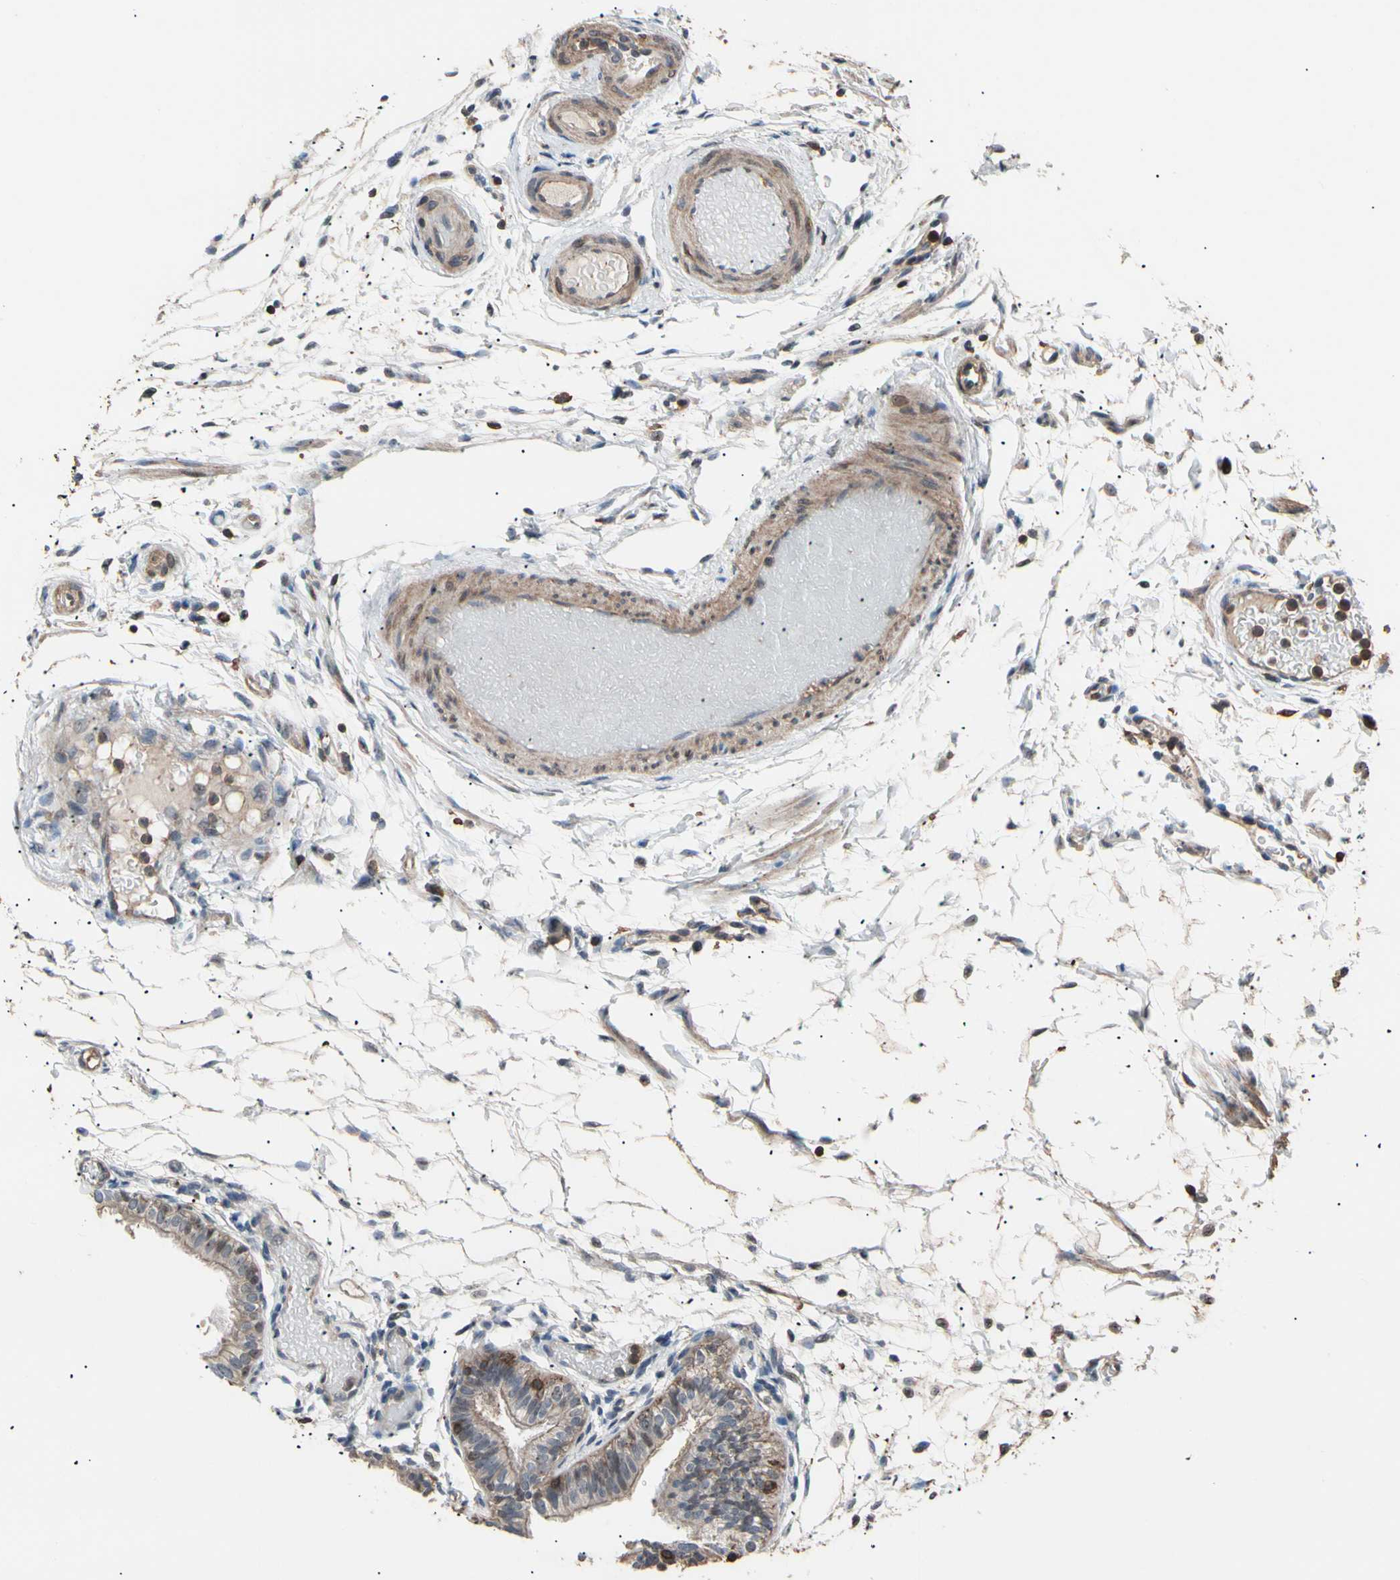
{"staining": {"intensity": "weak", "quantity": ">75%", "location": "cytoplasmic/membranous,nuclear"}, "tissue": "fallopian tube", "cell_type": "Glandular cells", "image_type": "normal", "snomed": [{"axis": "morphology", "description": "Normal tissue, NOS"}, {"axis": "morphology", "description": "Dermoid, NOS"}, {"axis": "topography", "description": "Fallopian tube"}], "caption": "Benign fallopian tube exhibits weak cytoplasmic/membranous,nuclear staining in approximately >75% of glandular cells.", "gene": "MAPK13", "patient": {"sex": "female", "age": 33}}